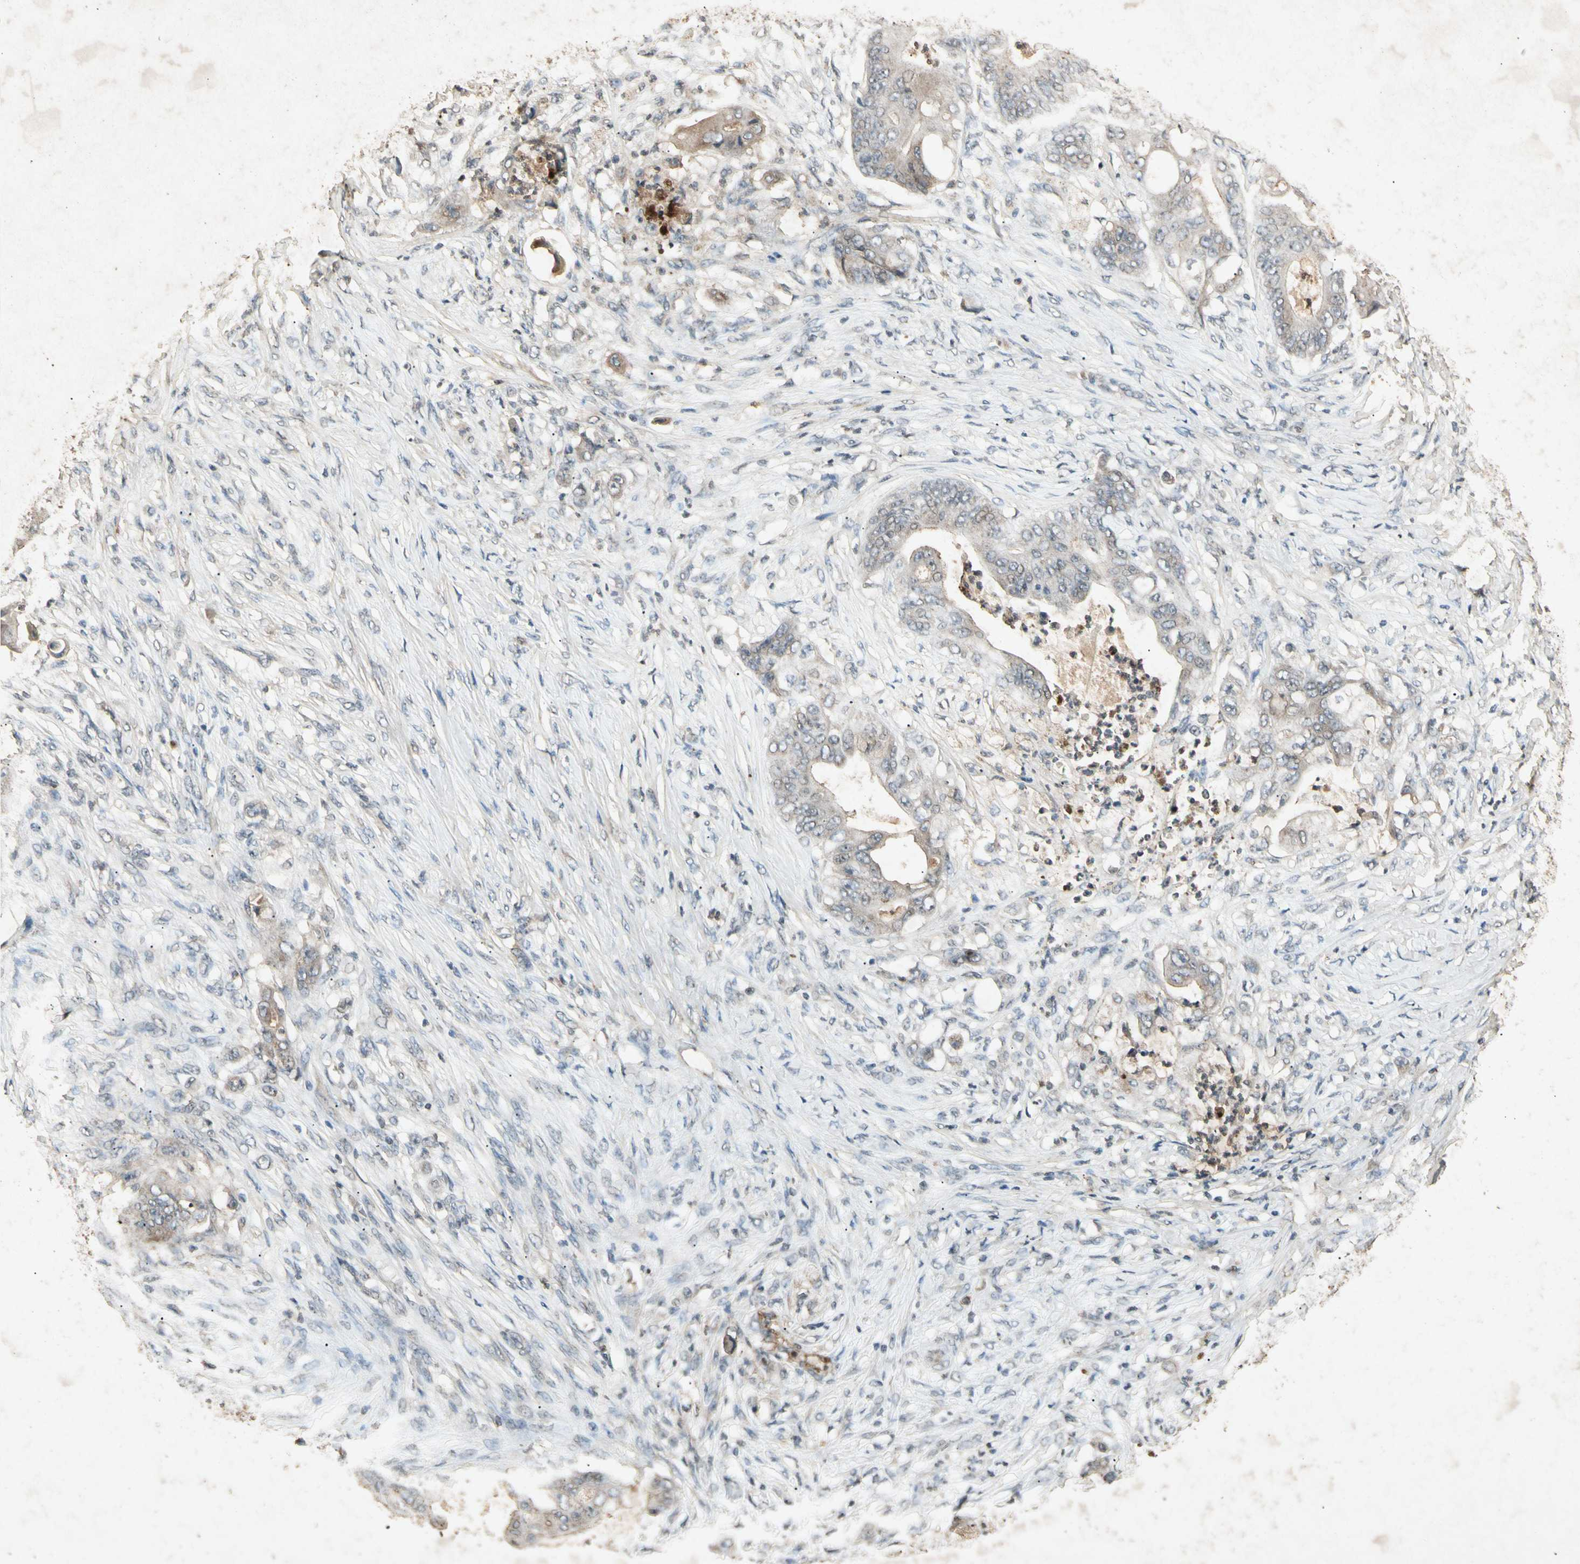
{"staining": {"intensity": "weak", "quantity": "<25%", "location": "cytoplasmic/membranous"}, "tissue": "stomach cancer", "cell_type": "Tumor cells", "image_type": "cancer", "snomed": [{"axis": "morphology", "description": "Adenocarcinoma, NOS"}, {"axis": "topography", "description": "Stomach"}], "caption": "The micrograph reveals no staining of tumor cells in stomach cancer.", "gene": "CP", "patient": {"sex": "female", "age": 73}}